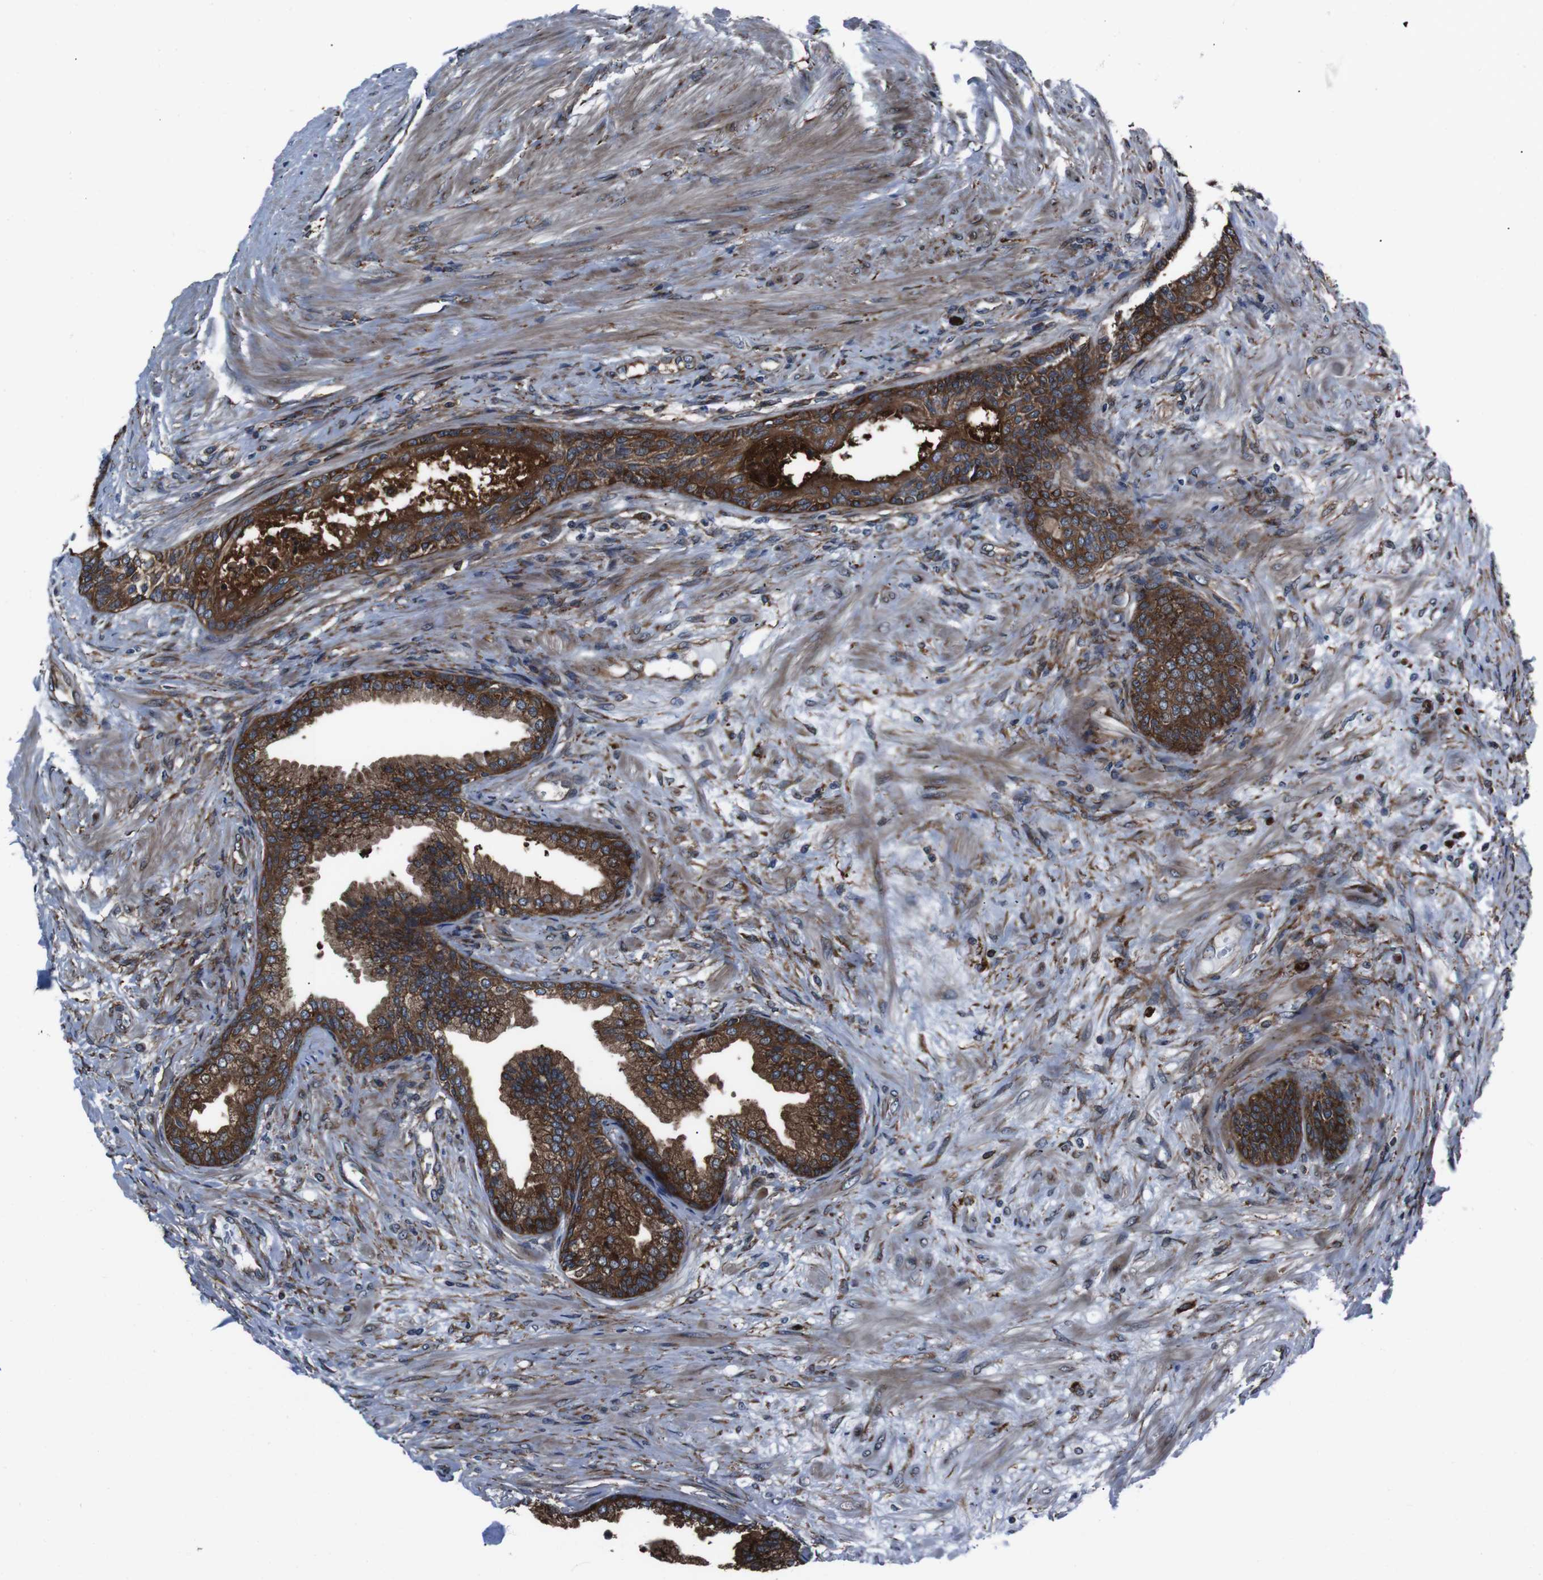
{"staining": {"intensity": "strong", "quantity": ">75%", "location": "cytoplasmic/membranous"}, "tissue": "prostate", "cell_type": "Glandular cells", "image_type": "normal", "snomed": [{"axis": "morphology", "description": "Normal tissue, NOS"}, {"axis": "topography", "description": "Prostate"}], "caption": "Glandular cells display high levels of strong cytoplasmic/membranous staining in about >75% of cells in normal human prostate.", "gene": "EIF4A2", "patient": {"sex": "male", "age": 76}}